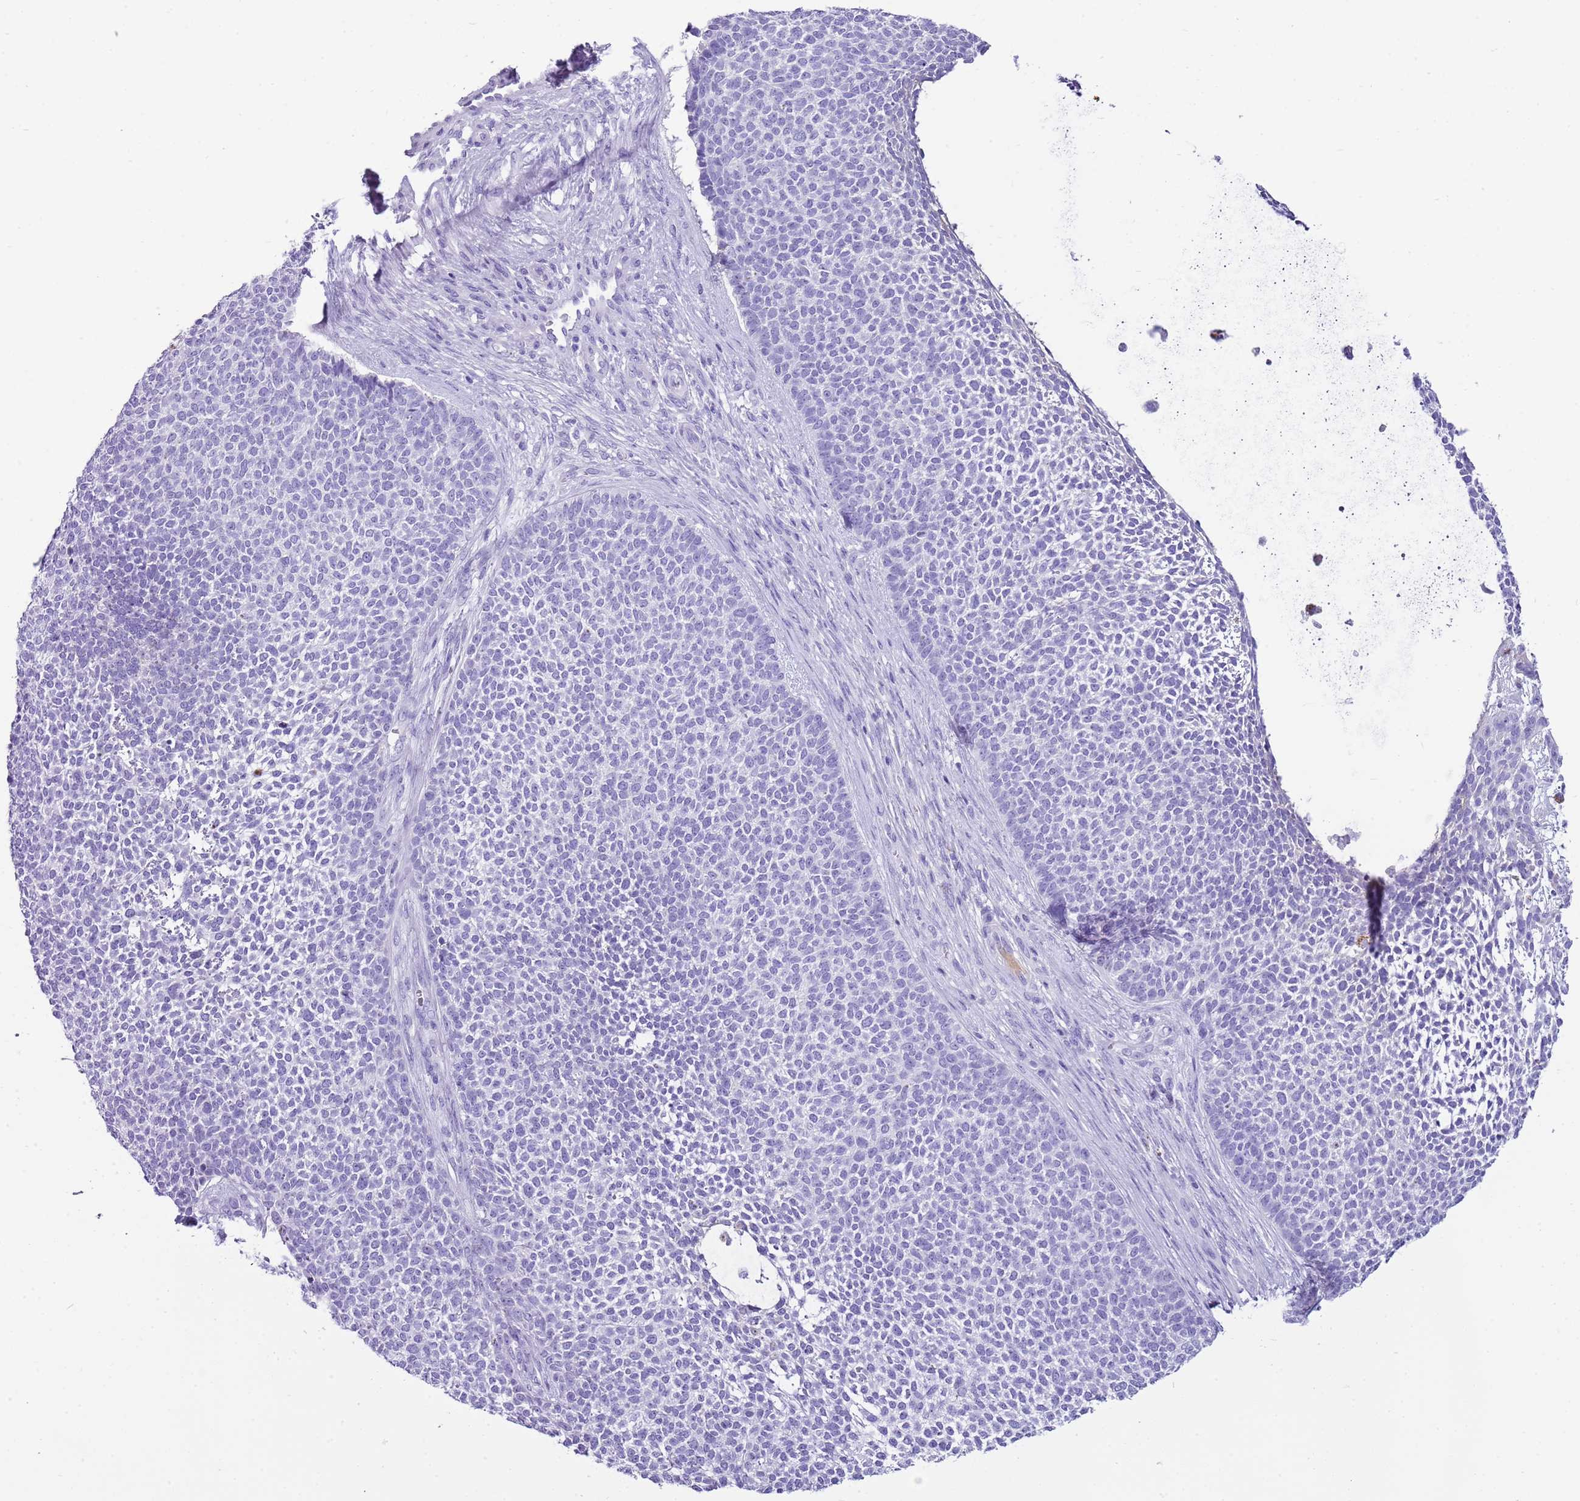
{"staining": {"intensity": "negative", "quantity": "none", "location": "none"}, "tissue": "skin cancer", "cell_type": "Tumor cells", "image_type": "cancer", "snomed": [{"axis": "morphology", "description": "Basal cell carcinoma"}, {"axis": "topography", "description": "Skin"}], "caption": "Image shows no significant protein staining in tumor cells of skin cancer.", "gene": "IGKV3D-11", "patient": {"sex": "female", "age": 84}}